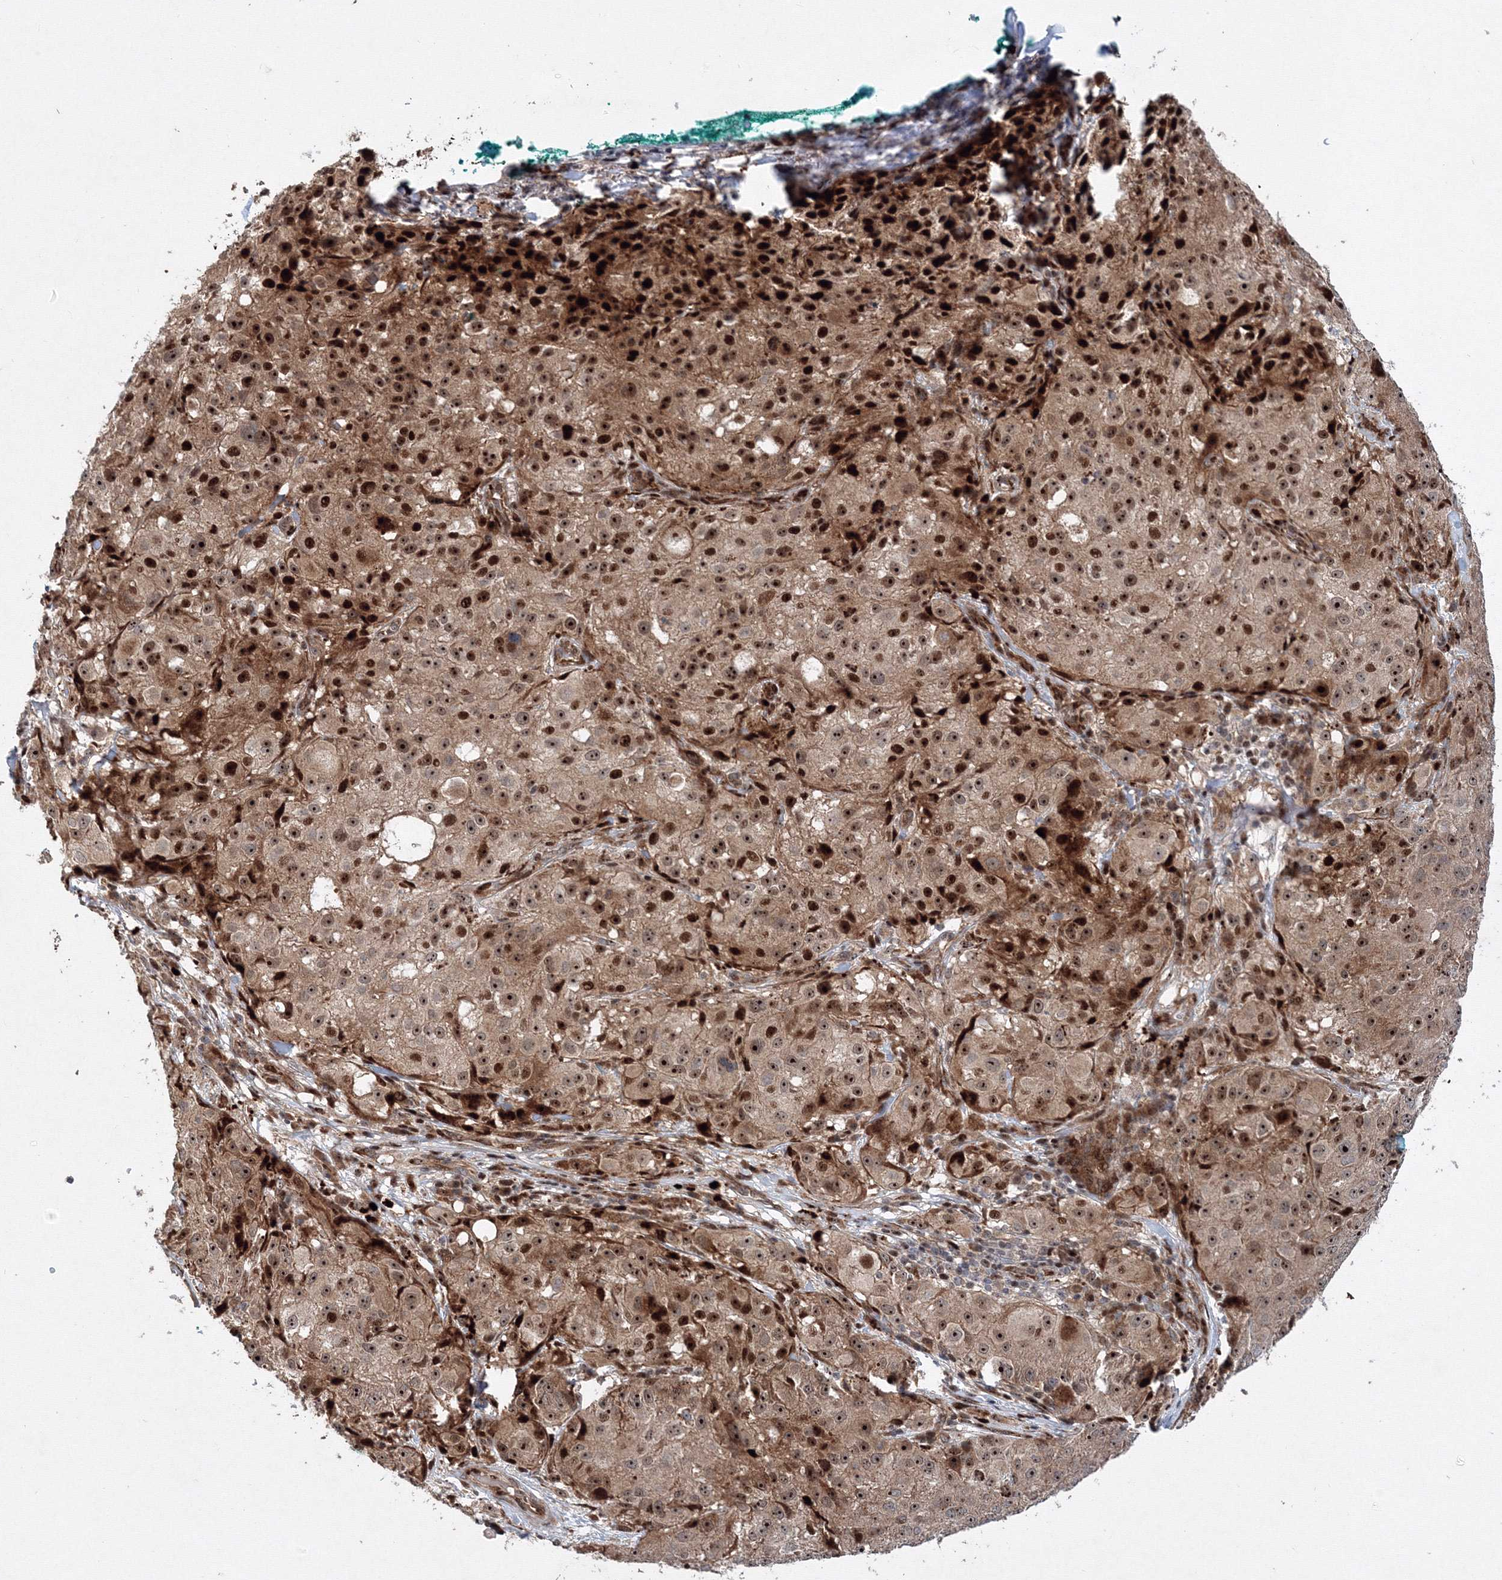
{"staining": {"intensity": "strong", "quantity": ">75%", "location": "cytoplasmic/membranous,nuclear"}, "tissue": "melanoma", "cell_type": "Tumor cells", "image_type": "cancer", "snomed": [{"axis": "morphology", "description": "Necrosis, NOS"}, {"axis": "morphology", "description": "Malignant melanoma, NOS"}, {"axis": "topography", "description": "Skin"}], "caption": "IHC micrograph of neoplastic tissue: human melanoma stained using immunohistochemistry displays high levels of strong protein expression localized specifically in the cytoplasmic/membranous and nuclear of tumor cells, appearing as a cytoplasmic/membranous and nuclear brown color.", "gene": "ANKAR", "patient": {"sex": "female", "age": 87}}